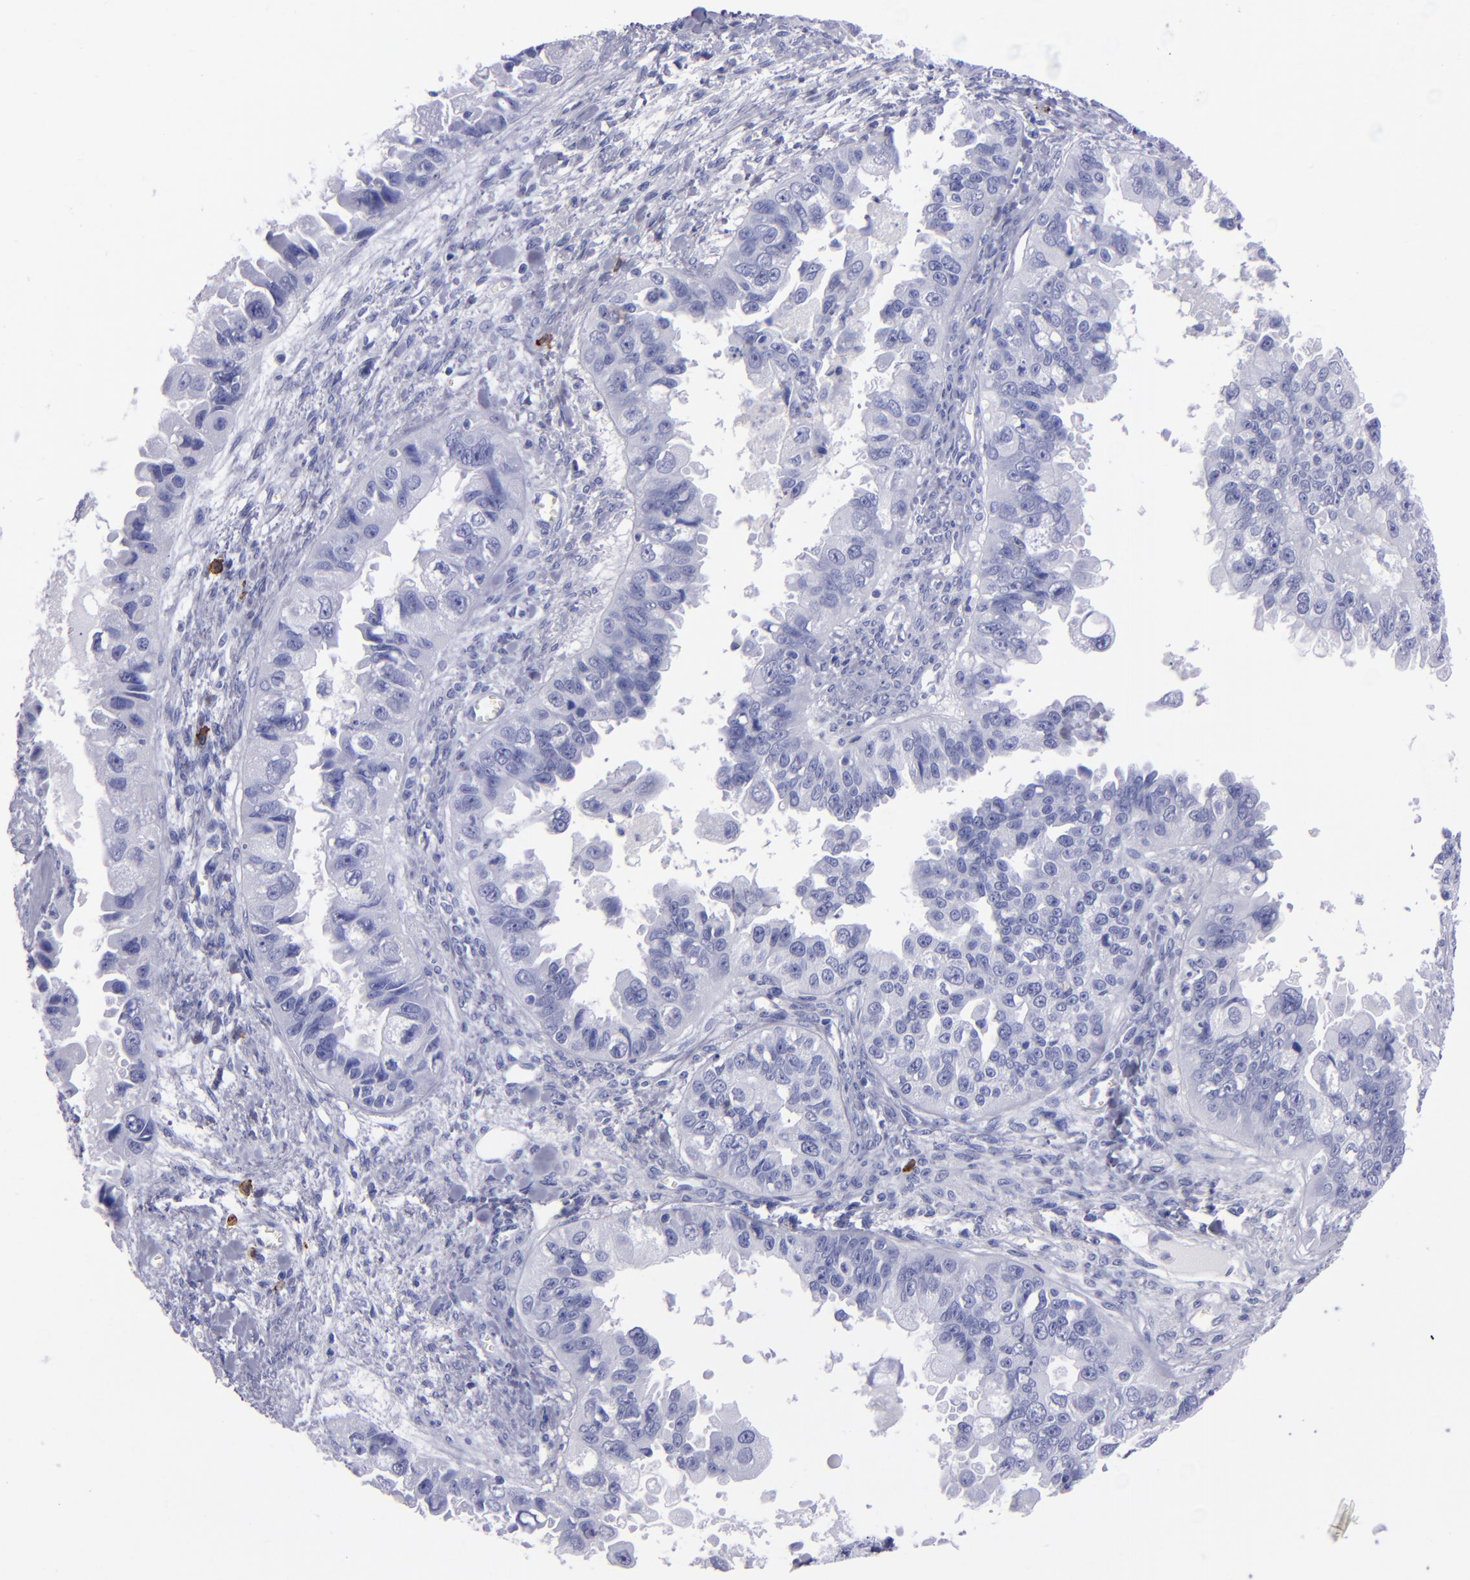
{"staining": {"intensity": "negative", "quantity": "none", "location": "none"}, "tissue": "ovarian cancer", "cell_type": "Tumor cells", "image_type": "cancer", "snomed": [{"axis": "morphology", "description": "Carcinoma, endometroid"}, {"axis": "topography", "description": "Ovary"}], "caption": "A high-resolution histopathology image shows IHC staining of ovarian endometroid carcinoma, which demonstrates no significant expression in tumor cells.", "gene": "CD38", "patient": {"sex": "female", "age": 85}}